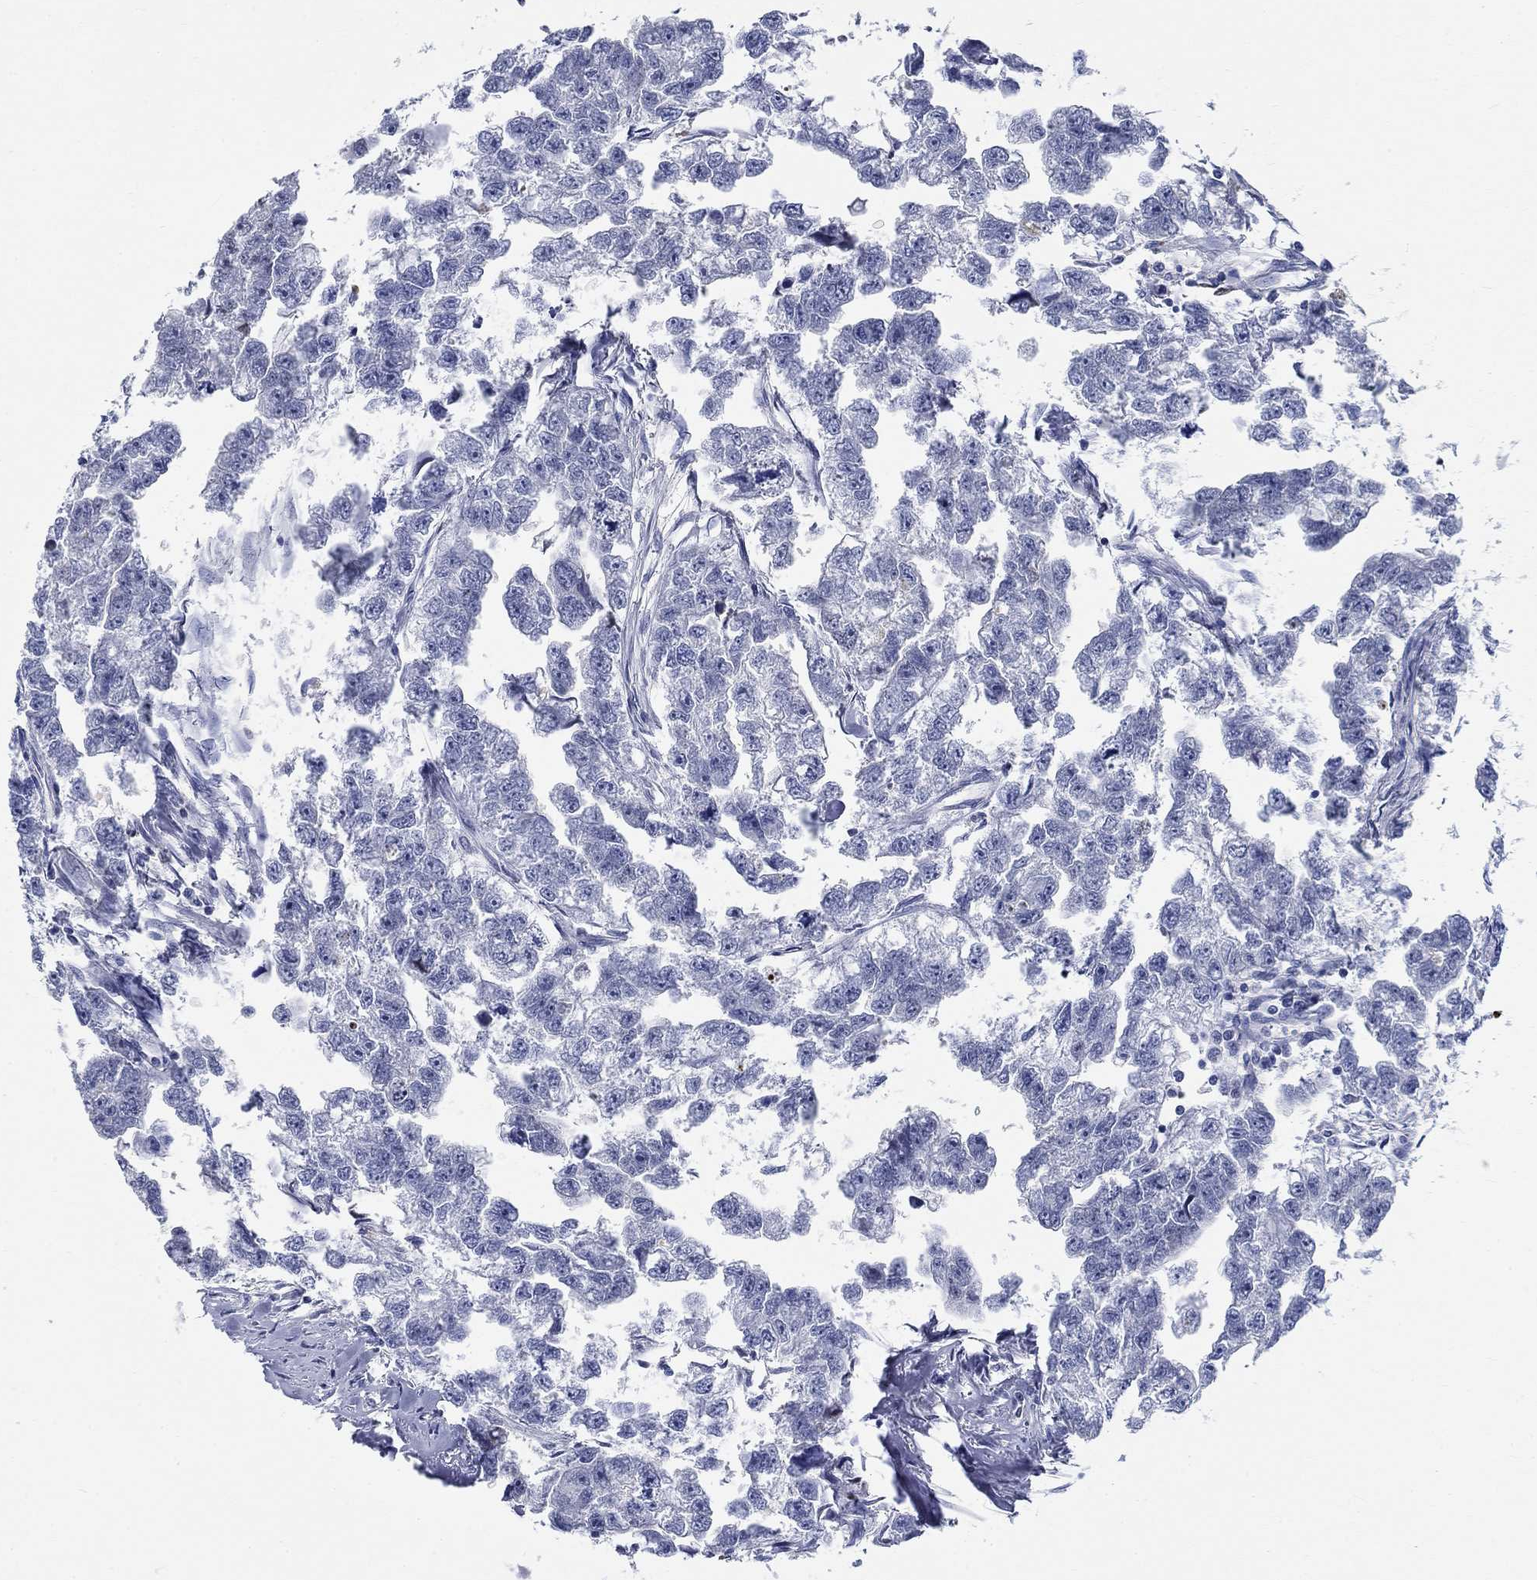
{"staining": {"intensity": "negative", "quantity": "none", "location": "none"}, "tissue": "testis cancer", "cell_type": "Tumor cells", "image_type": "cancer", "snomed": [{"axis": "morphology", "description": "Carcinoma, Embryonal, NOS"}, {"axis": "morphology", "description": "Teratoma, malignant, NOS"}, {"axis": "topography", "description": "Testis"}], "caption": "This is an immunohistochemistry (IHC) image of human malignant teratoma (testis). There is no positivity in tumor cells.", "gene": "SMIM18", "patient": {"sex": "male", "age": 44}}